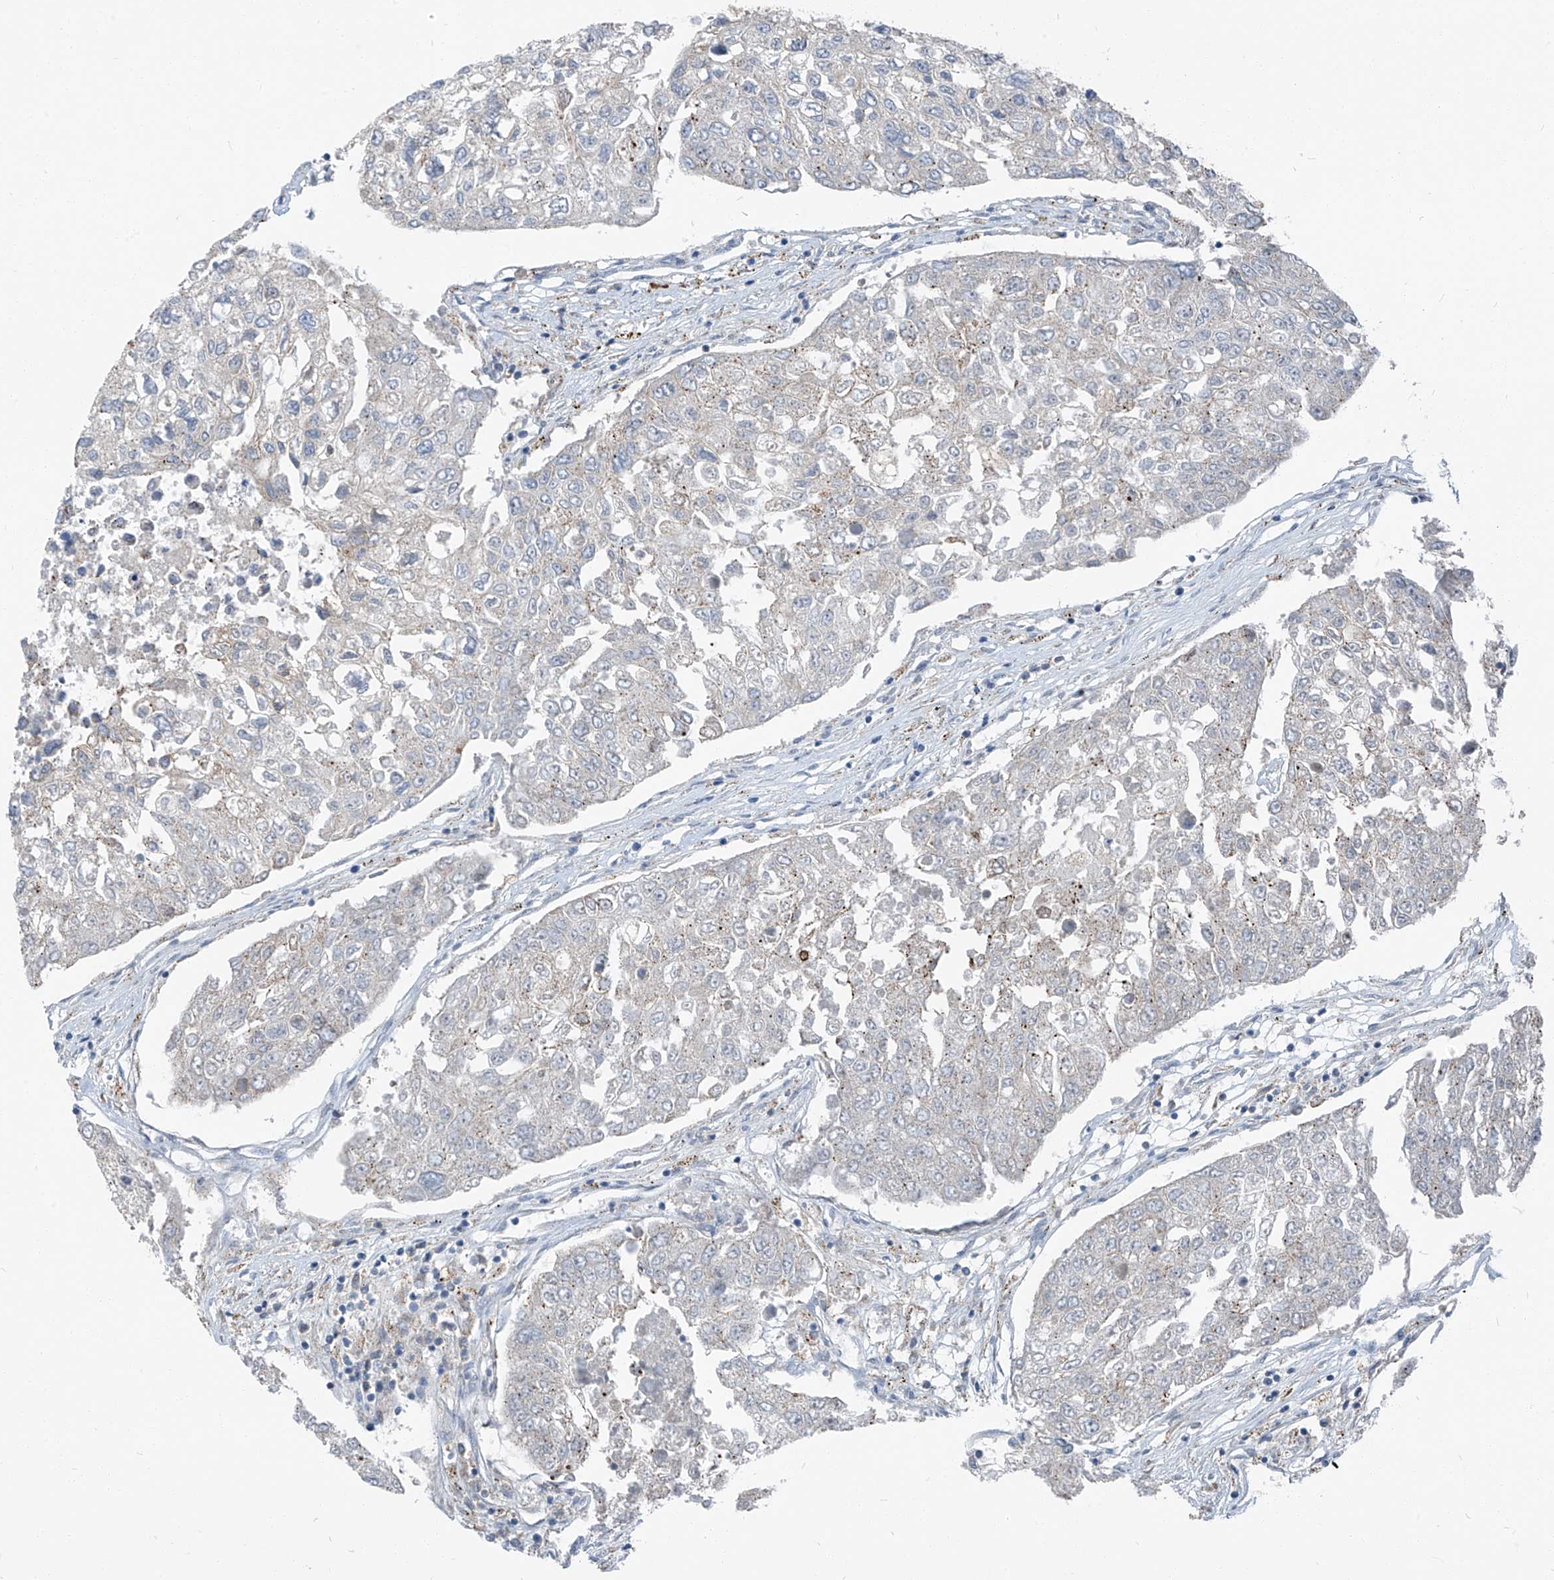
{"staining": {"intensity": "weak", "quantity": "<25%", "location": "cytoplasmic/membranous"}, "tissue": "urothelial cancer", "cell_type": "Tumor cells", "image_type": "cancer", "snomed": [{"axis": "morphology", "description": "Urothelial carcinoma, High grade"}, {"axis": "topography", "description": "Lymph node"}, {"axis": "topography", "description": "Urinary bladder"}], "caption": "Photomicrograph shows no significant protein positivity in tumor cells of urothelial cancer.", "gene": "CHMP2B", "patient": {"sex": "male", "age": 51}}